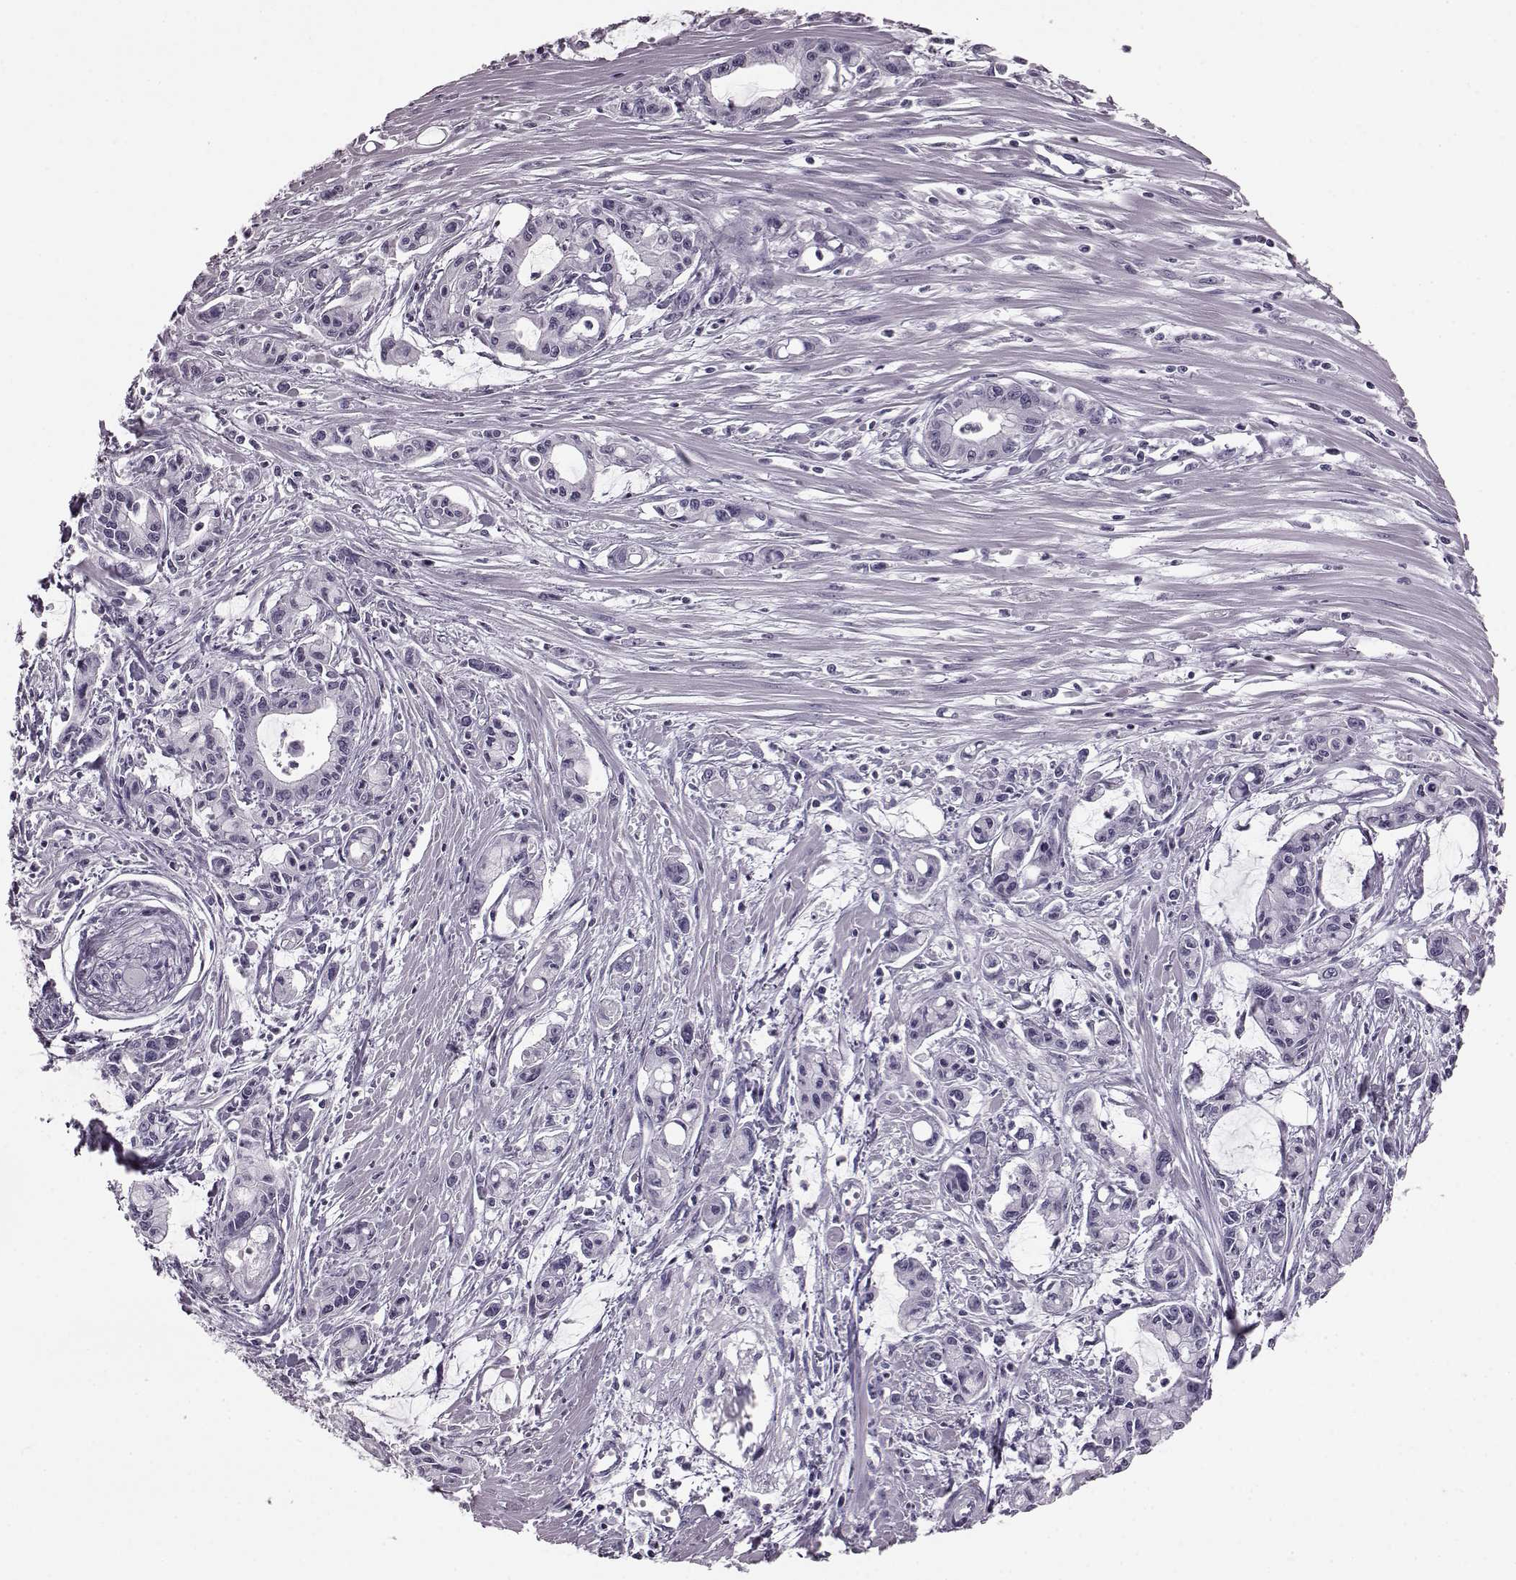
{"staining": {"intensity": "negative", "quantity": "none", "location": "none"}, "tissue": "pancreatic cancer", "cell_type": "Tumor cells", "image_type": "cancer", "snomed": [{"axis": "morphology", "description": "Adenocarcinoma, NOS"}, {"axis": "topography", "description": "Pancreas"}], "caption": "A micrograph of human adenocarcinoma (pancreatic) is negative for staining in tumor cells.", "gene": "JSRP1", "patient": {"sex": "male", "age": 48}}